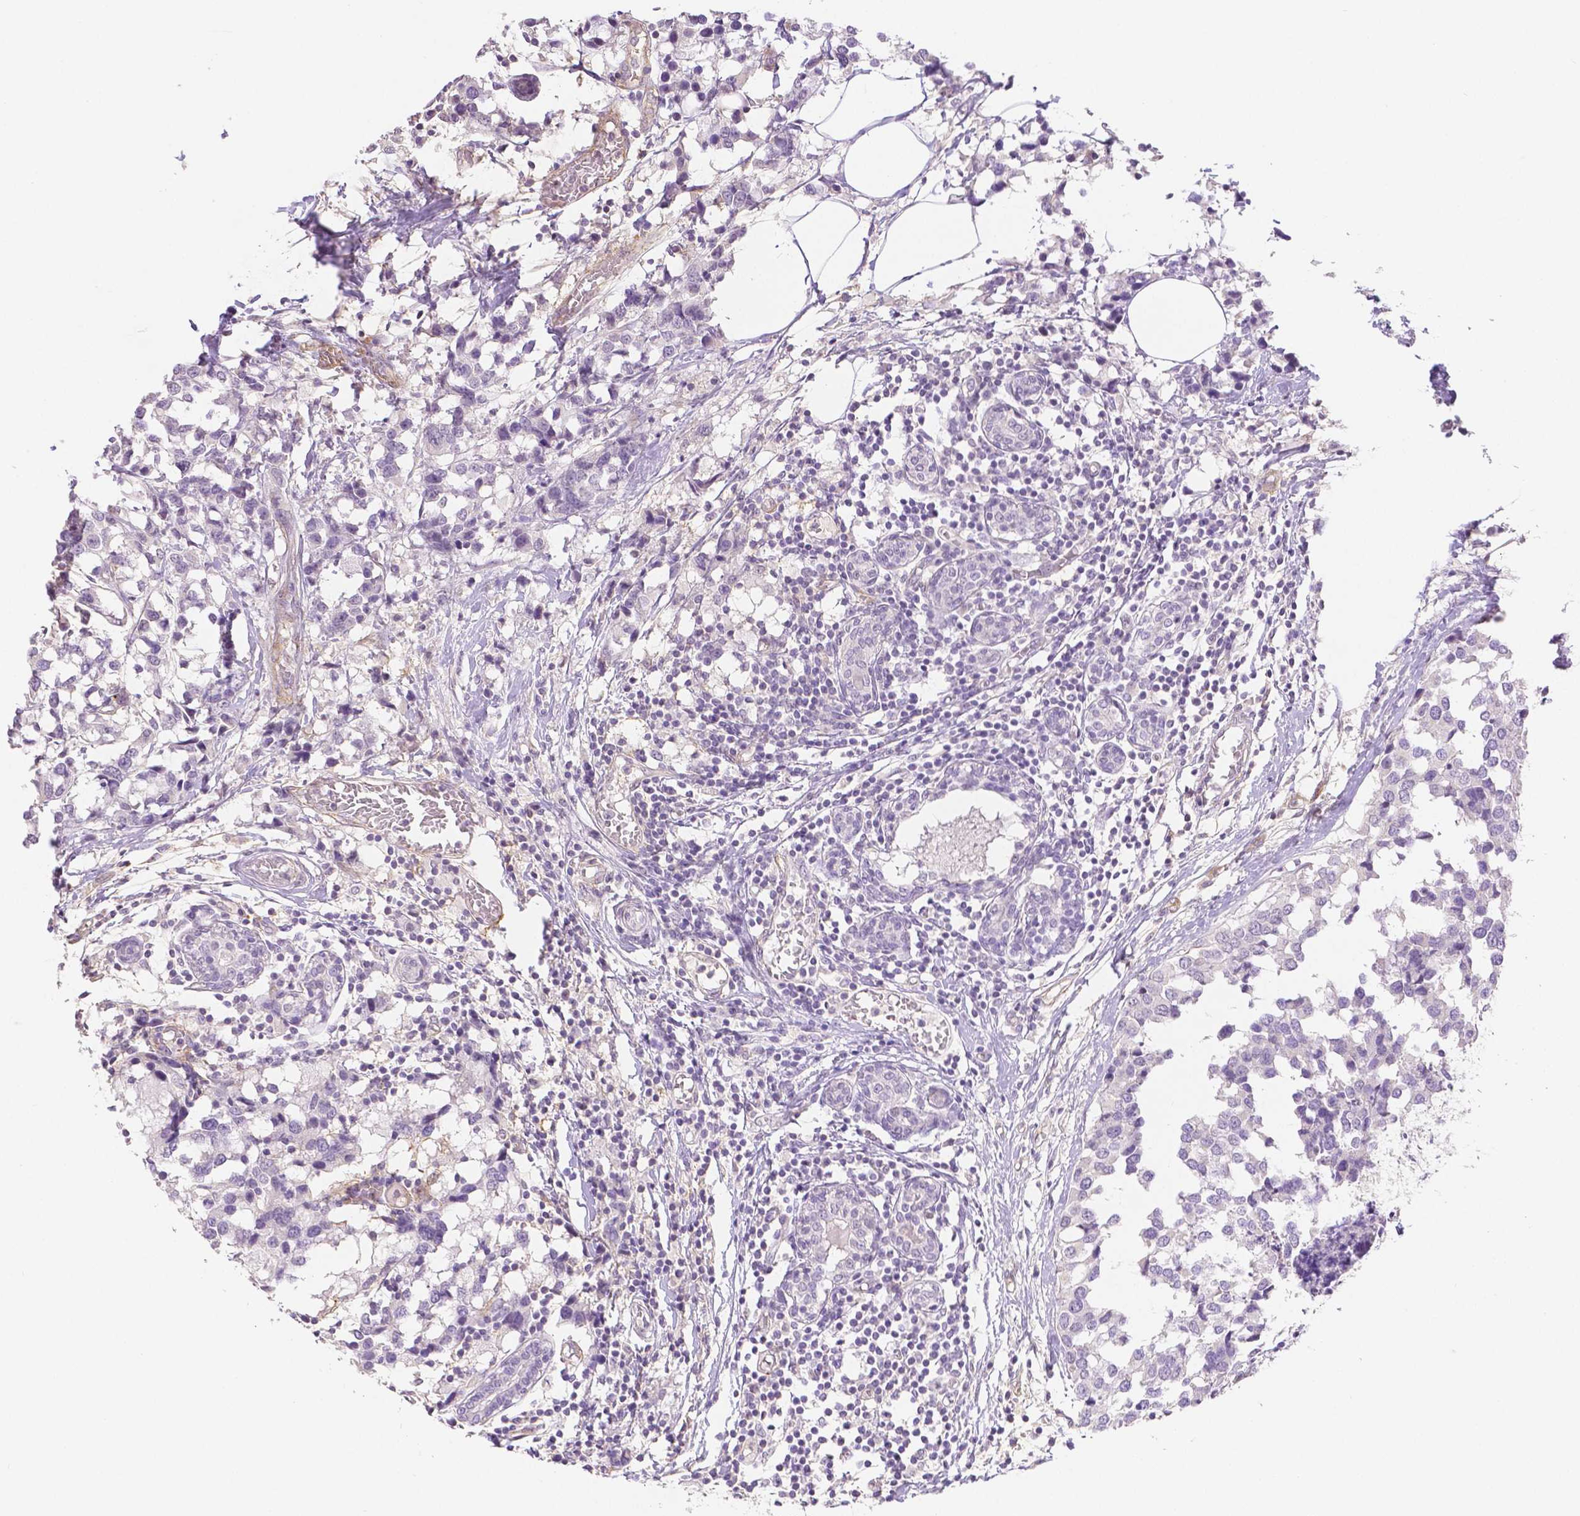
{"staining": {"intensity": "negative", "quantity": "none", "location": "none"}, "tissue": "breast cancer", "cell_type": "Tumor cells", "image_type": "cancer", "snomed": [{"axis": "morphology", "description": "Lobular carcinoma"}, {"axis": "topography", "description": "Breast"}], "caption": "Tumor cells are negative for brown protein staining in breast lobular carcinoma. (DAB IHC with hematoxylin counter stain).", "gene": "THY1", "patient": {"sex": "female", "age": 59}}